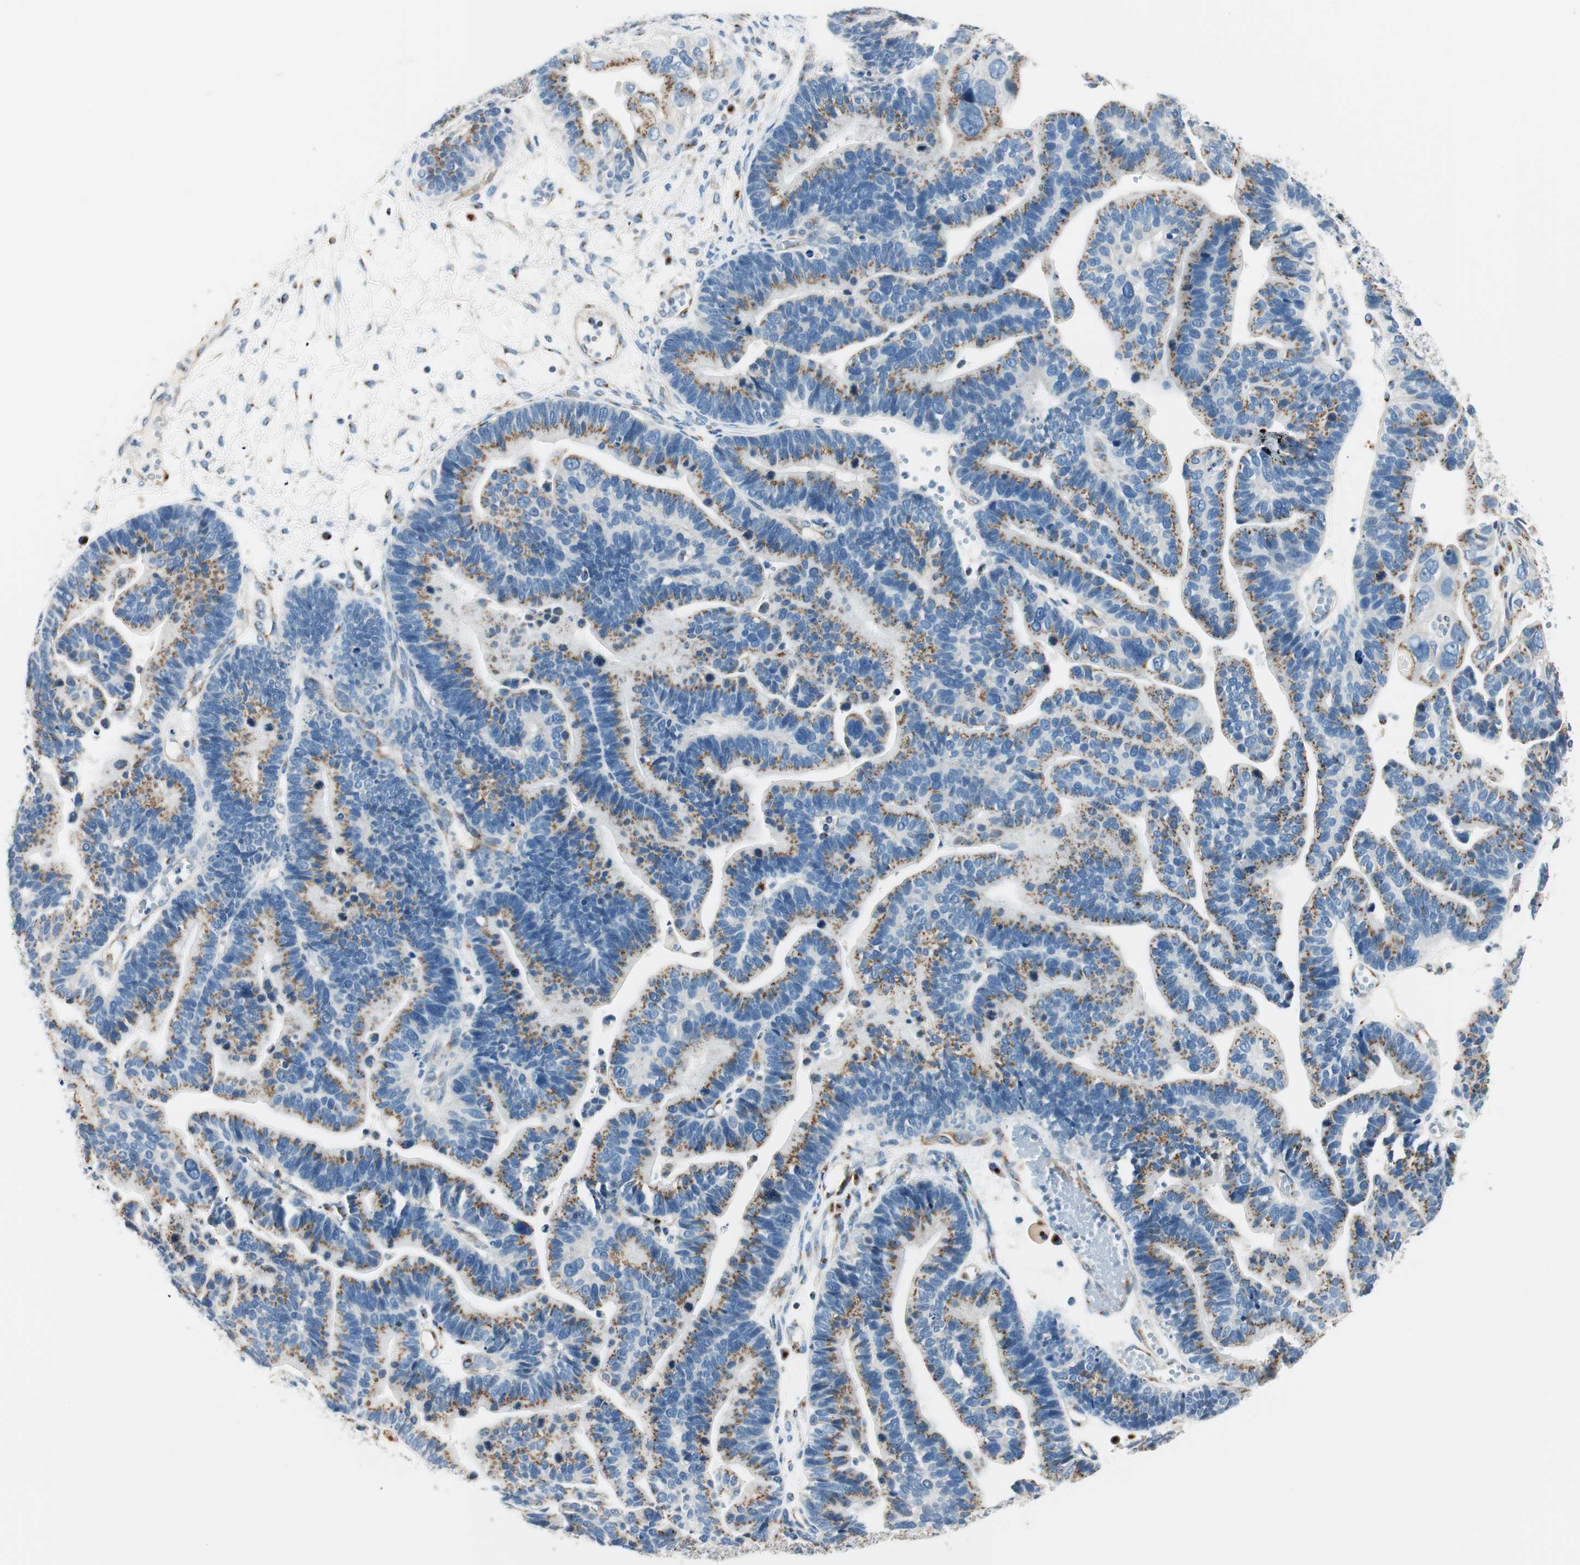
{"staining": {"intensity": "moderate", "quantity": ">75%", "location": "cytoplasmic/membranous"}, "tissue": "ovarian cancer", "cell_type": "Tumor cells", "image_type": "cancer", "snomed": [{"axis": "morphology", "description": "Cystadenocarcinoma, serous, NOS"}, {"axis": "topography", "description": "Ovary"}], "caption": "Brown immunohistochemical staining in ovarian cancer (serous cystadenocarcinoma) reveals moderate cytoplasmic/membranous expression in about >75% of tumor cells.", "gene": "TMF1", "patient": {"sex": "female", "age": 56}}